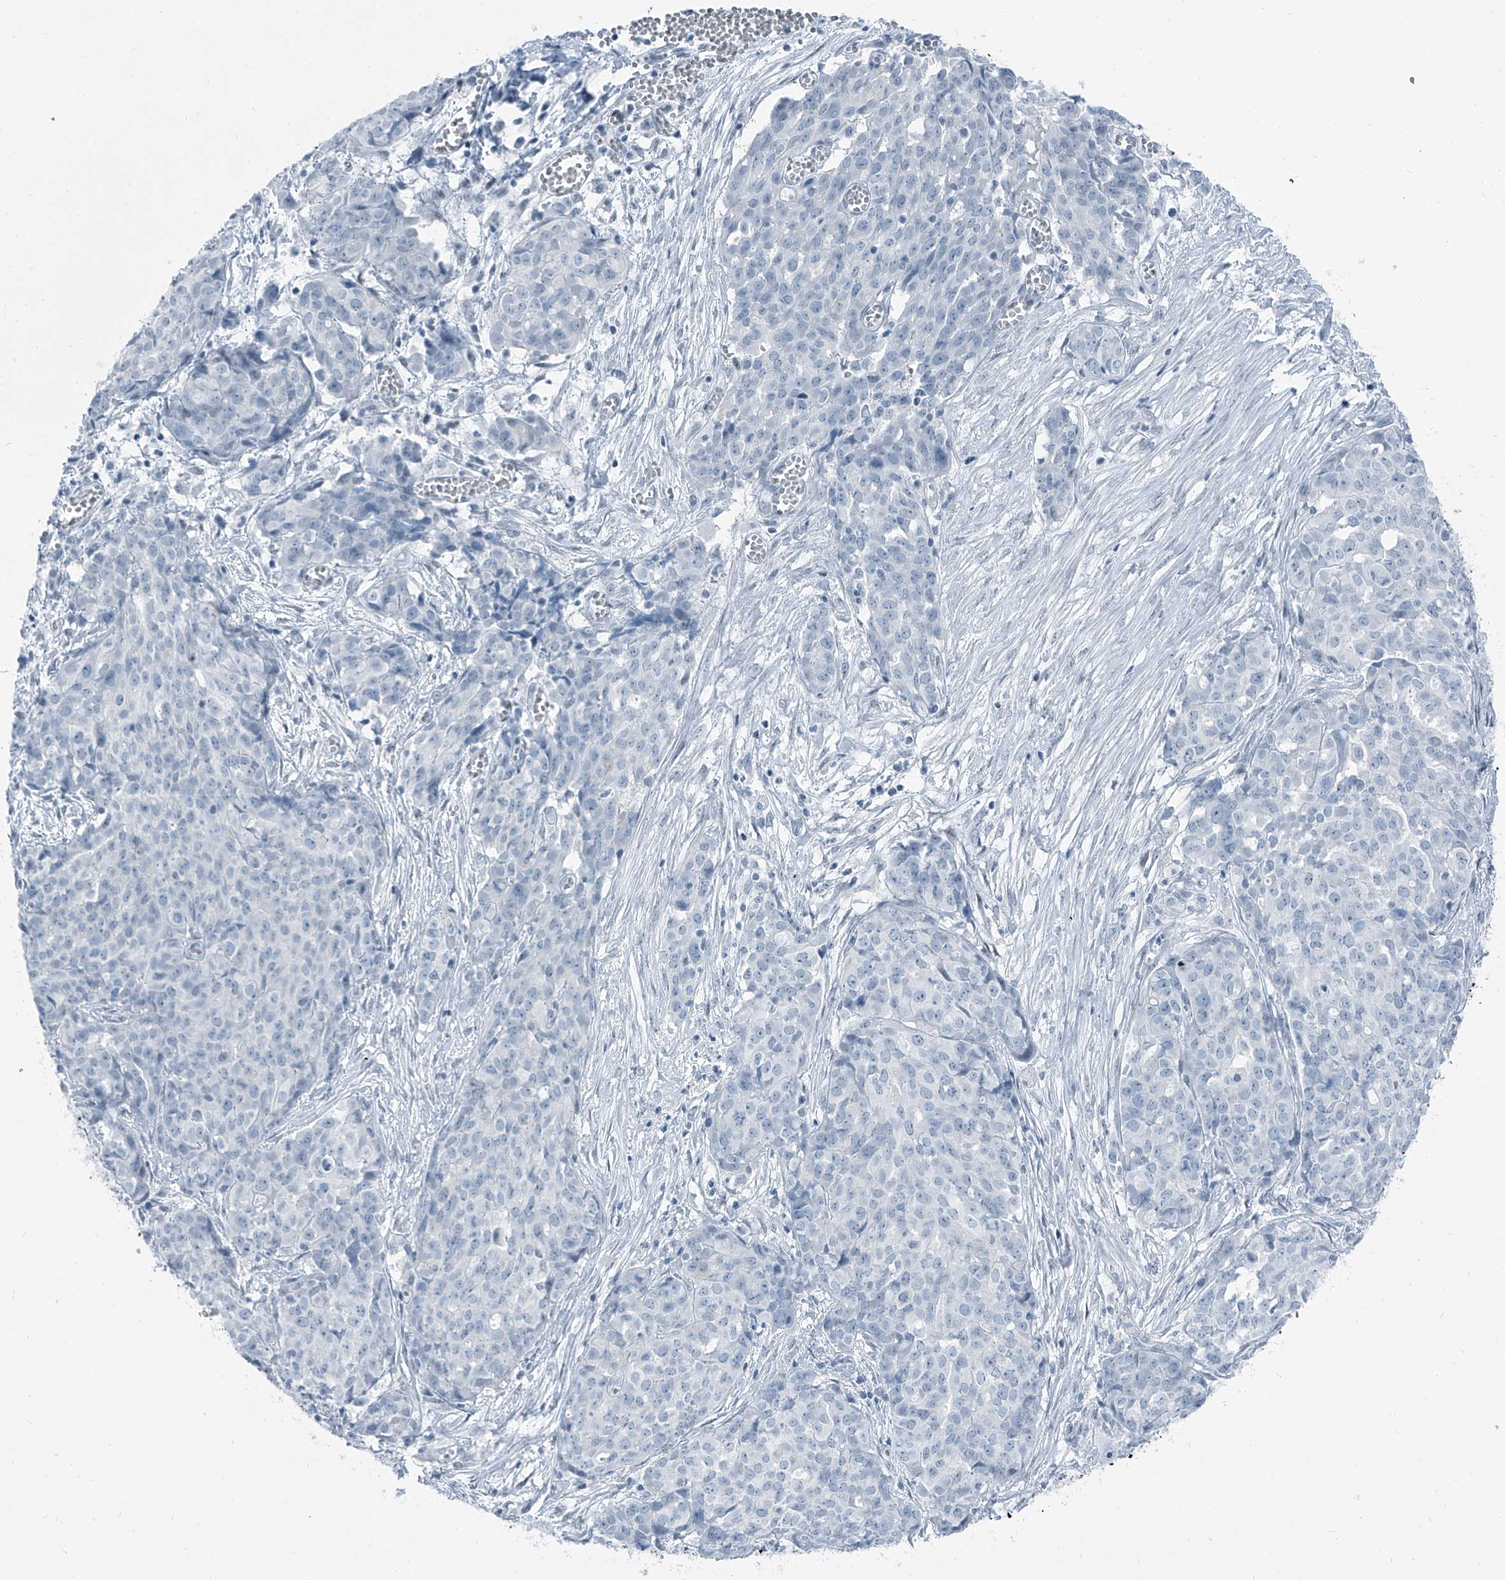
{"staining": {"intensity": "negative", "quantity": "none", "location": "none"}, "tissue": "ovarian cancer", "cell_type": "Tumor cells", "image_type": "cancer", "snomed": [{"axis": "morphology", "description": "Cystadenocarcinoma, serous, NOS"}, {"axis": "topography", "description": "Soft tissue"}, {"axis": "topography", "description": "Ovary"}], "caption": "A high-resolution micrograph shows immunohistochemistry (IHC) staining of serous cystadenocarcinoma (ovarian), which exhibits no significant expression in tumor cells.", "gene": "RGN", "patient": {"sex": "female", "age": 57}}